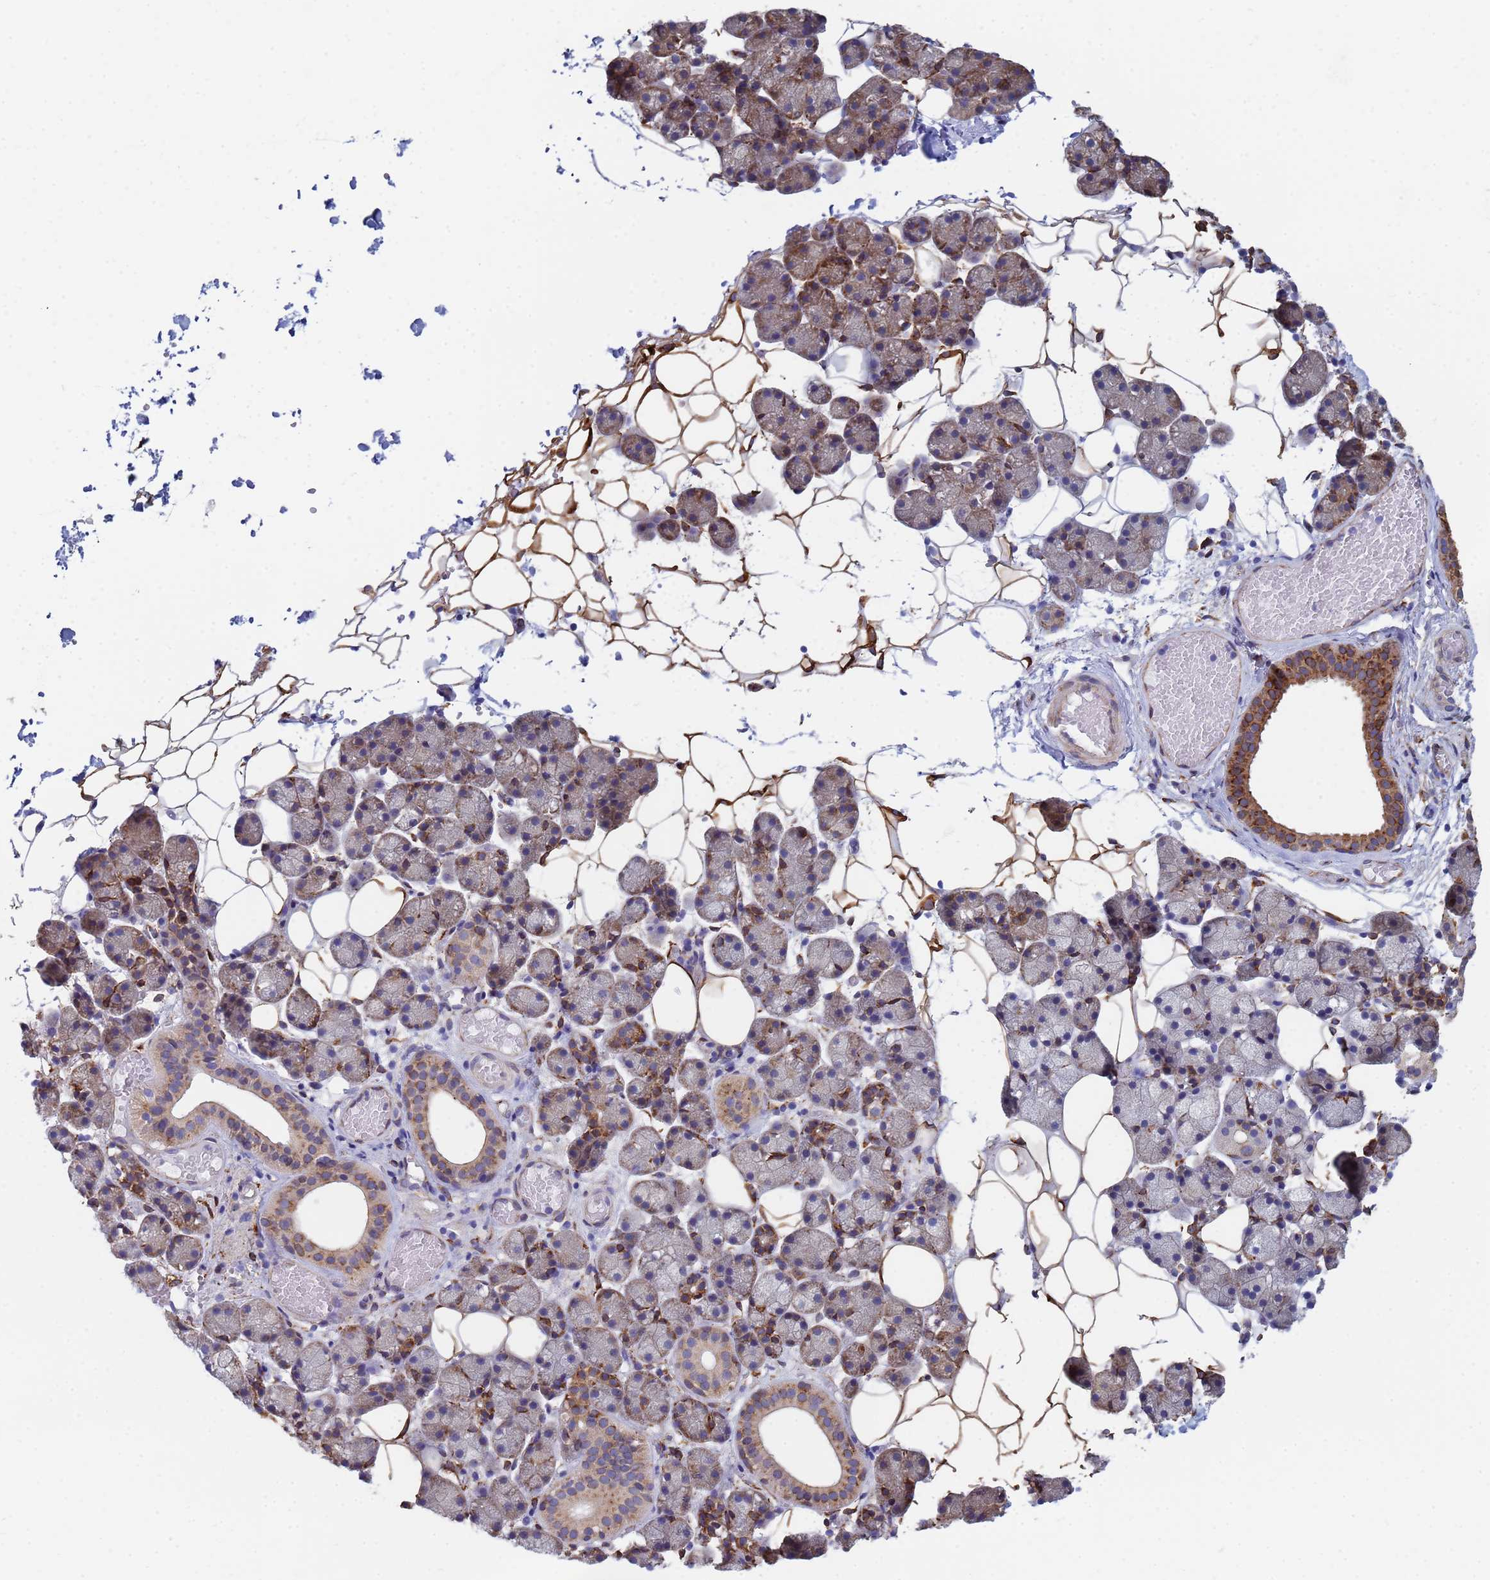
{"staining": {"intensity": "strong", "quantity": "25%-75%", "location": "cytoplasmic/membranous"}, "tissue": "salivary gland", "cell_type": "Glandular cells", "image_type": "normal", "snomed": [{"axis": "morphology", "description": "Normal tissue, NOS"}, {"axis": "topography", "description": "Salivary gland"}], "caption": "Strong cytoplasmic/membranous positivity is seen in approximately 25%-75% of glandular cells in benign salivary gland.", "gene": "GDAP2", "patient": {"sex": "female", "age": 33}}